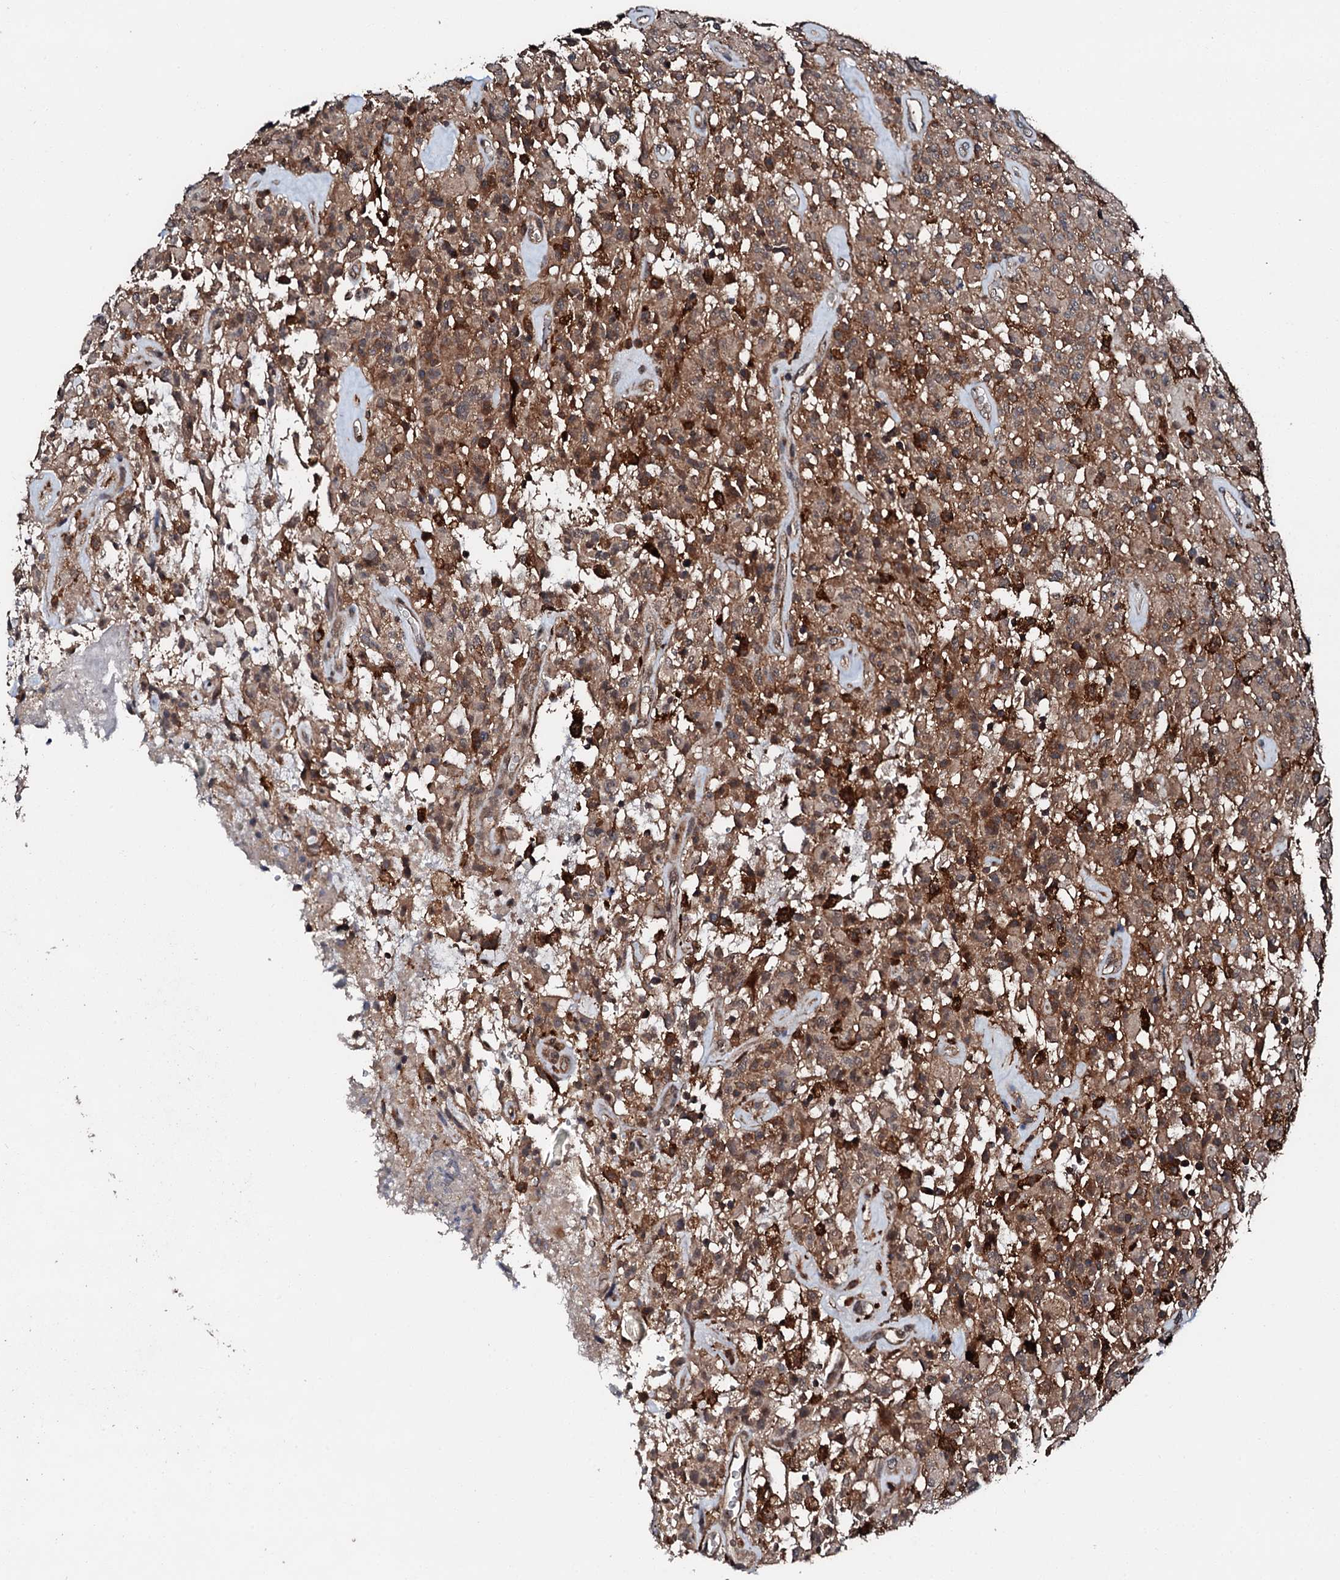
{"staining": {"intensity": "moderate", "quantity": "25%-75%", "location": "cytoplasmic/membranous"}, "tissue": "glioma", "cell_type": "Tumor cells", "image_type": "cancer", "snomed": [{"axis": "morphology", "description": "Glioma, malignant, High grade"}, {"axis": "topography", "description": "Brain"}], "caption": "Immunohistochemistry (IHC) histopathology image of neoplastic tissue: human glioma stained using immunohistochemistry displays medium levels of moderate protein expression localized specifically in the cytoplasmic/membranous of tumor cells, appearing as a cytoplasmic/membranous brown color.", "gene": "FGD4", "patient": {"sex": "female", "age": 57}}